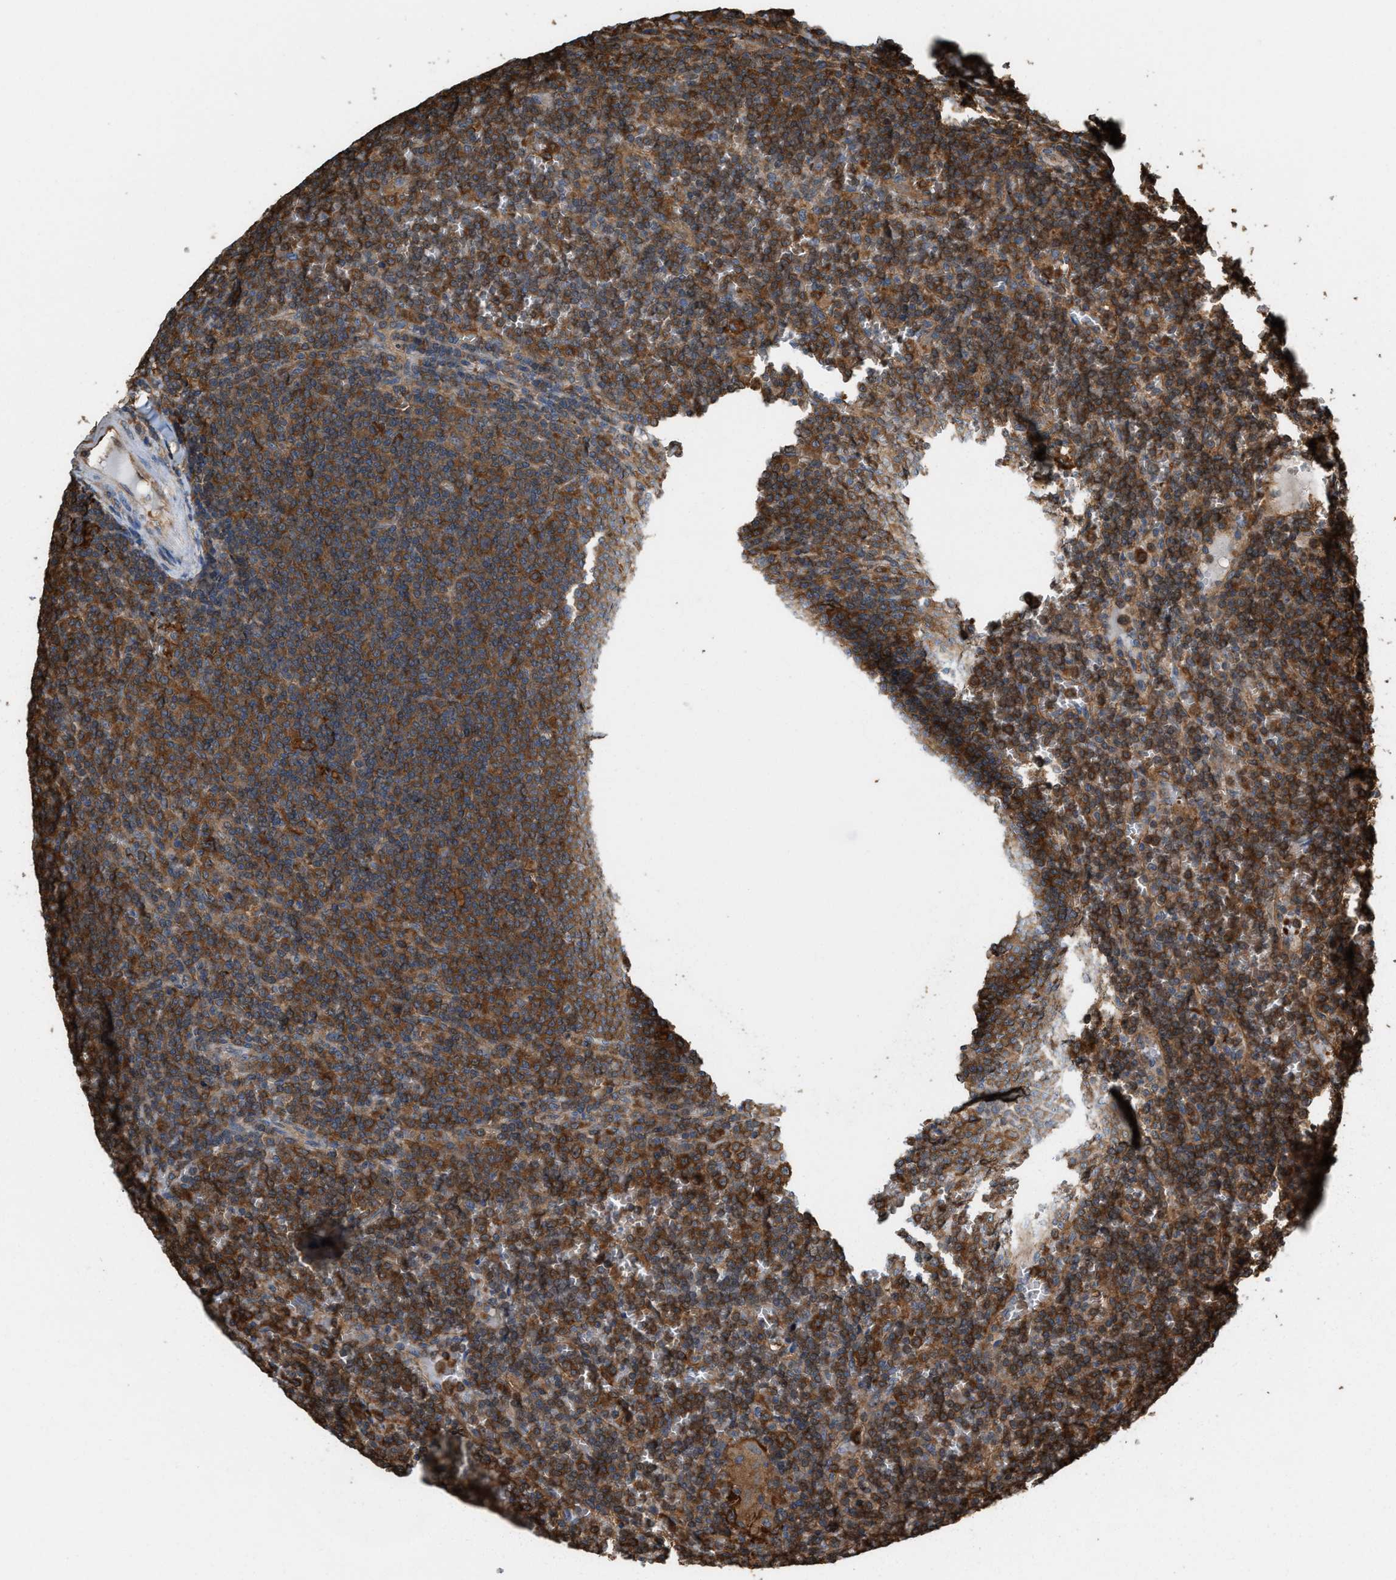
{"staining": {"intensity": "strong", "quantity": ">75%", "location": "cytoplasmic/membranous"}, "tissue": "lymphoma", "cell_type": "Tumor cells", "image_type": "cancer", "snomed": [{"axis": "morphology", "description": "Malignant lymphoma, non-Hodgkin's type, Low grade"}, {"axis": "topography", "description": "Spleen"}], "caption": "Lymphoma tissue exhibits strong cytoplasmic/membranous positivity in about >75% of tumor cells", "gene": "ATIC", "patient": {"sex": "female", "age": 19}}